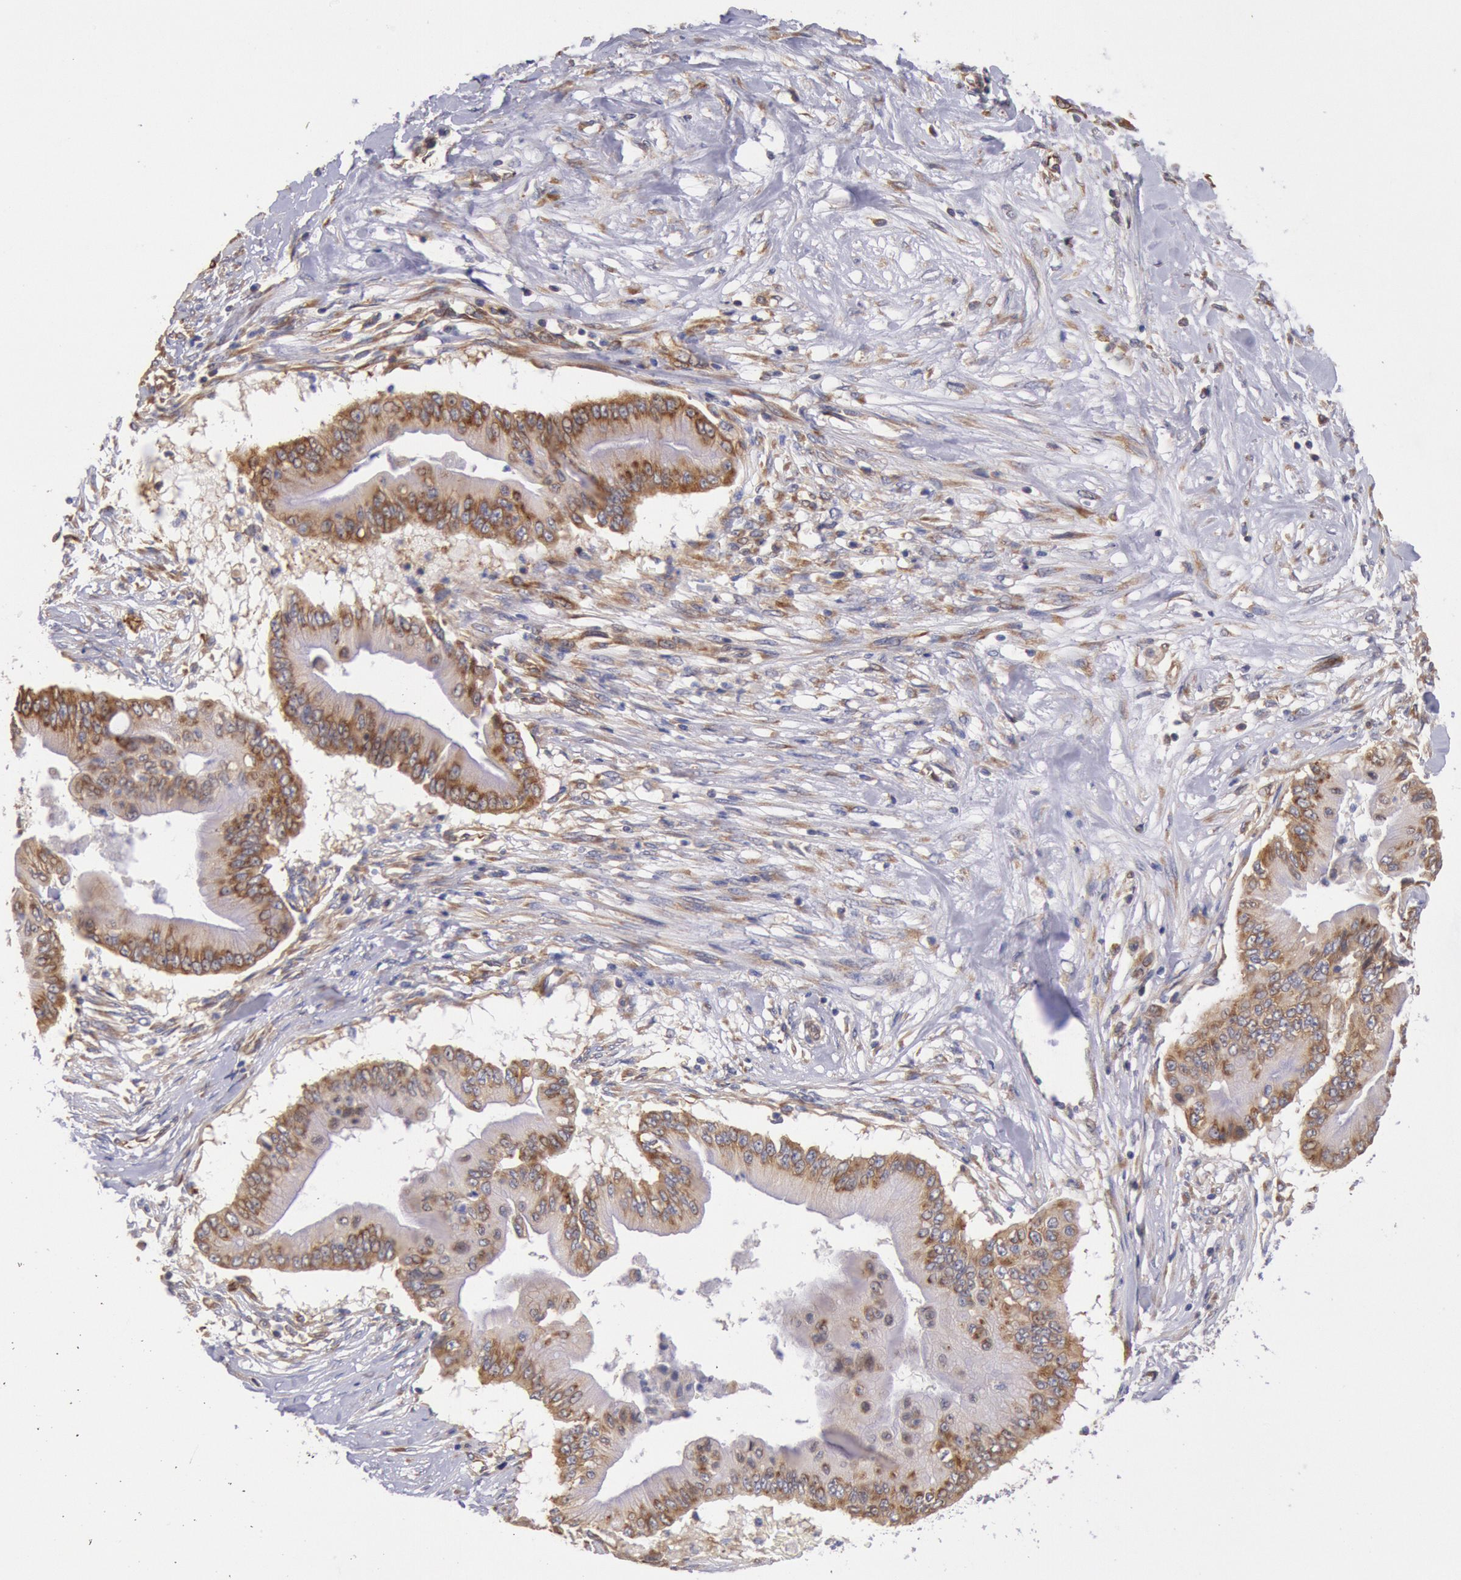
{"staining": {"intensity": "moderate", "quantity": "25%-75%", "location": "cytoplasmic/membranous"}, "tissue": "pancreatic cancer", "cell_type": "Tumor cells", "image_type": "cancer", "snomed": [{"axis": "morphology", "description": "Adenocarcinoma, NOS"}, {"axis": "topography", "description": "Pancreas"}], "caption": "IHC of pancreatic adenocarcinoma demonstrates medium levels of moderate cytoplasmic/membranous positivity in about 25%-75% of tumor cells.", "gene": "DRG1", "patient": {"sex": "male", "age": 62}}